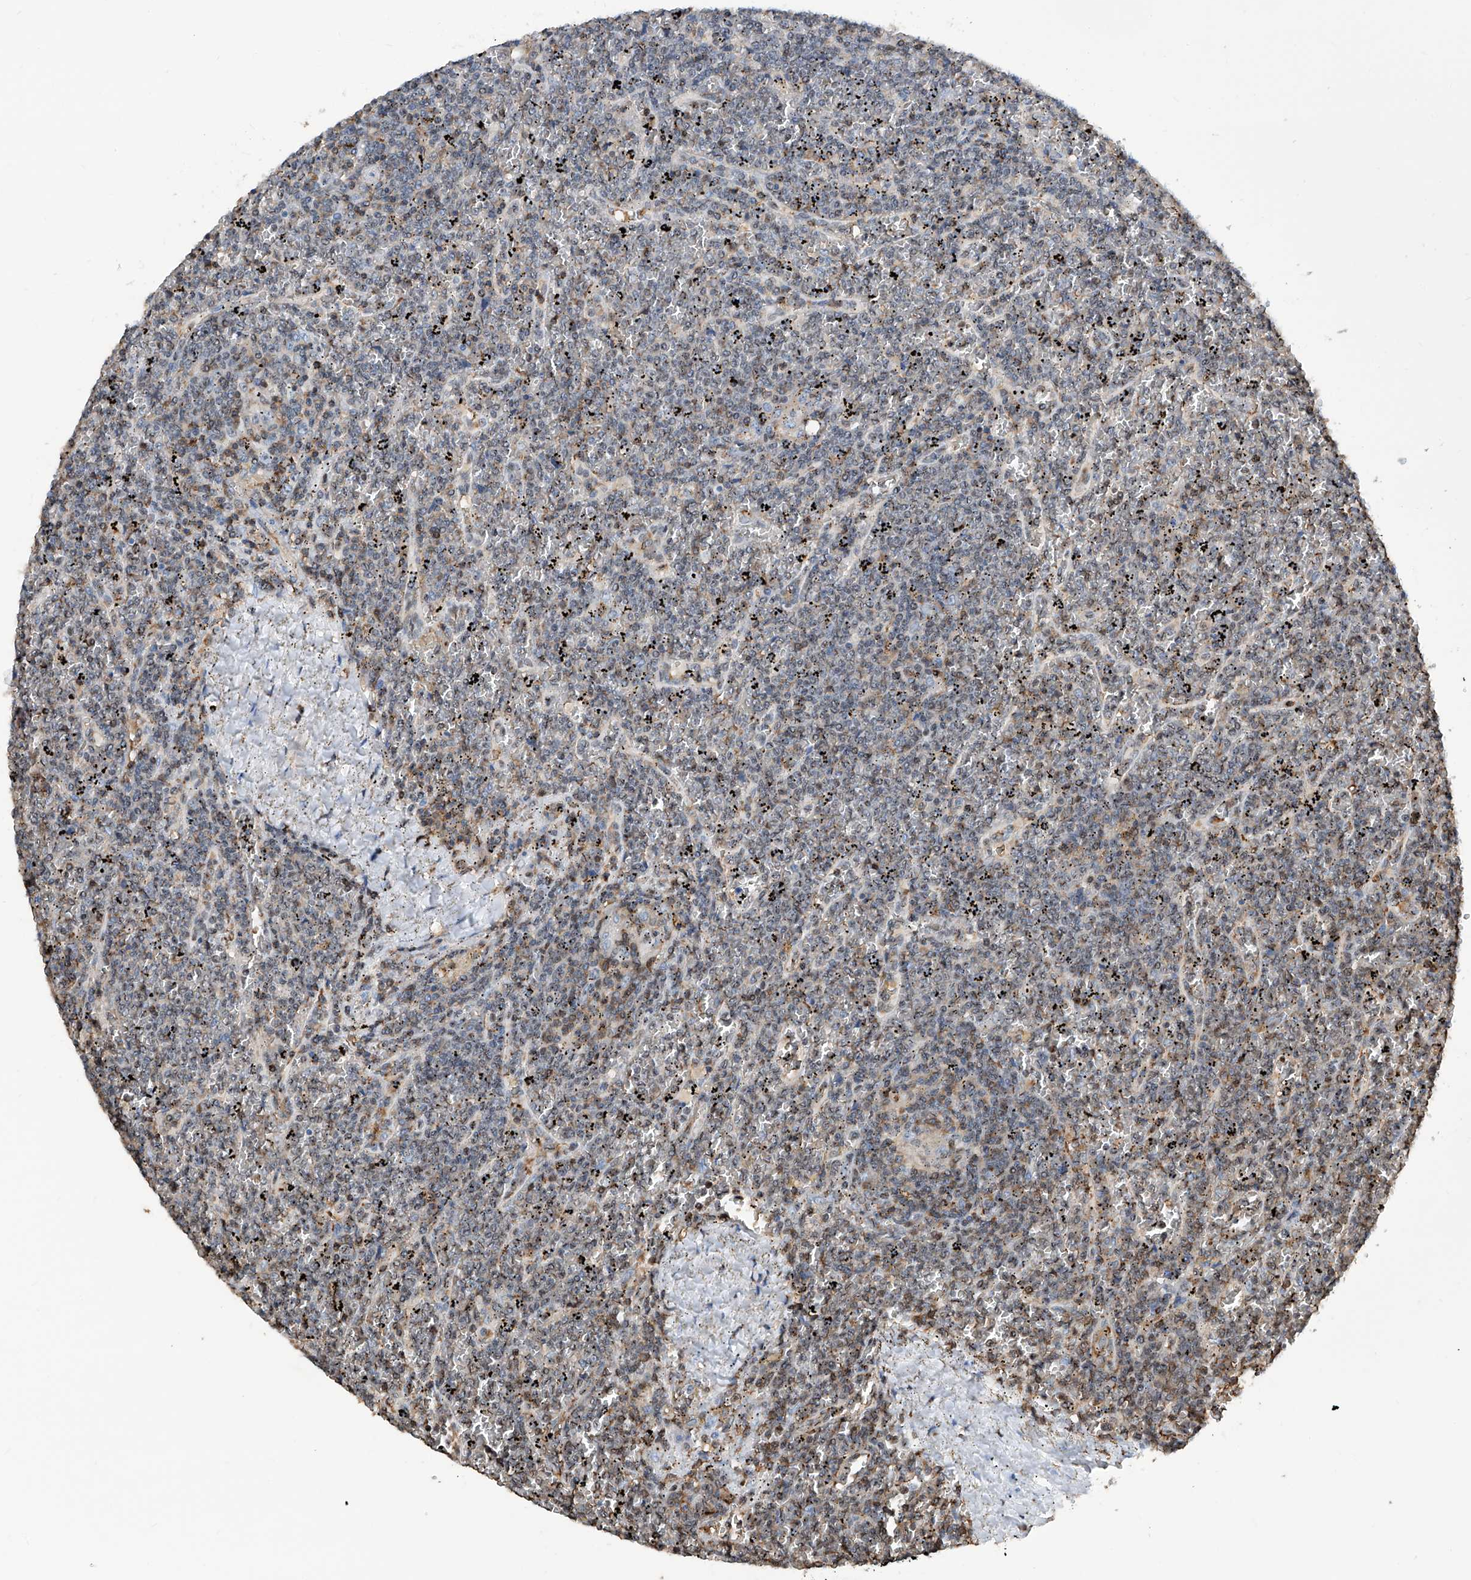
{"staining": {"intensity": "weak", "quantity": "<25%", "location": "nuclear"}, "tissue": "lymphoma", "cell_type": "Tumor cells", "image_type": "cancer", "snomed": [{"axis": "morphology", "description": "Malignant lymphoma, non-Hodgkin's type, Low grade"}, {"axis": "topography", "description": "Spleen"}], "caption": "Immunohistochemistry photomicrograph of neoplastic tissue: malignant lymphoma, non-Hodgkin's type (low-grade) stained with DAB shows no significant protein staining in tumor cells.", "gene": "ZNF484", "patient": {"sex": "female", "age": 19}}